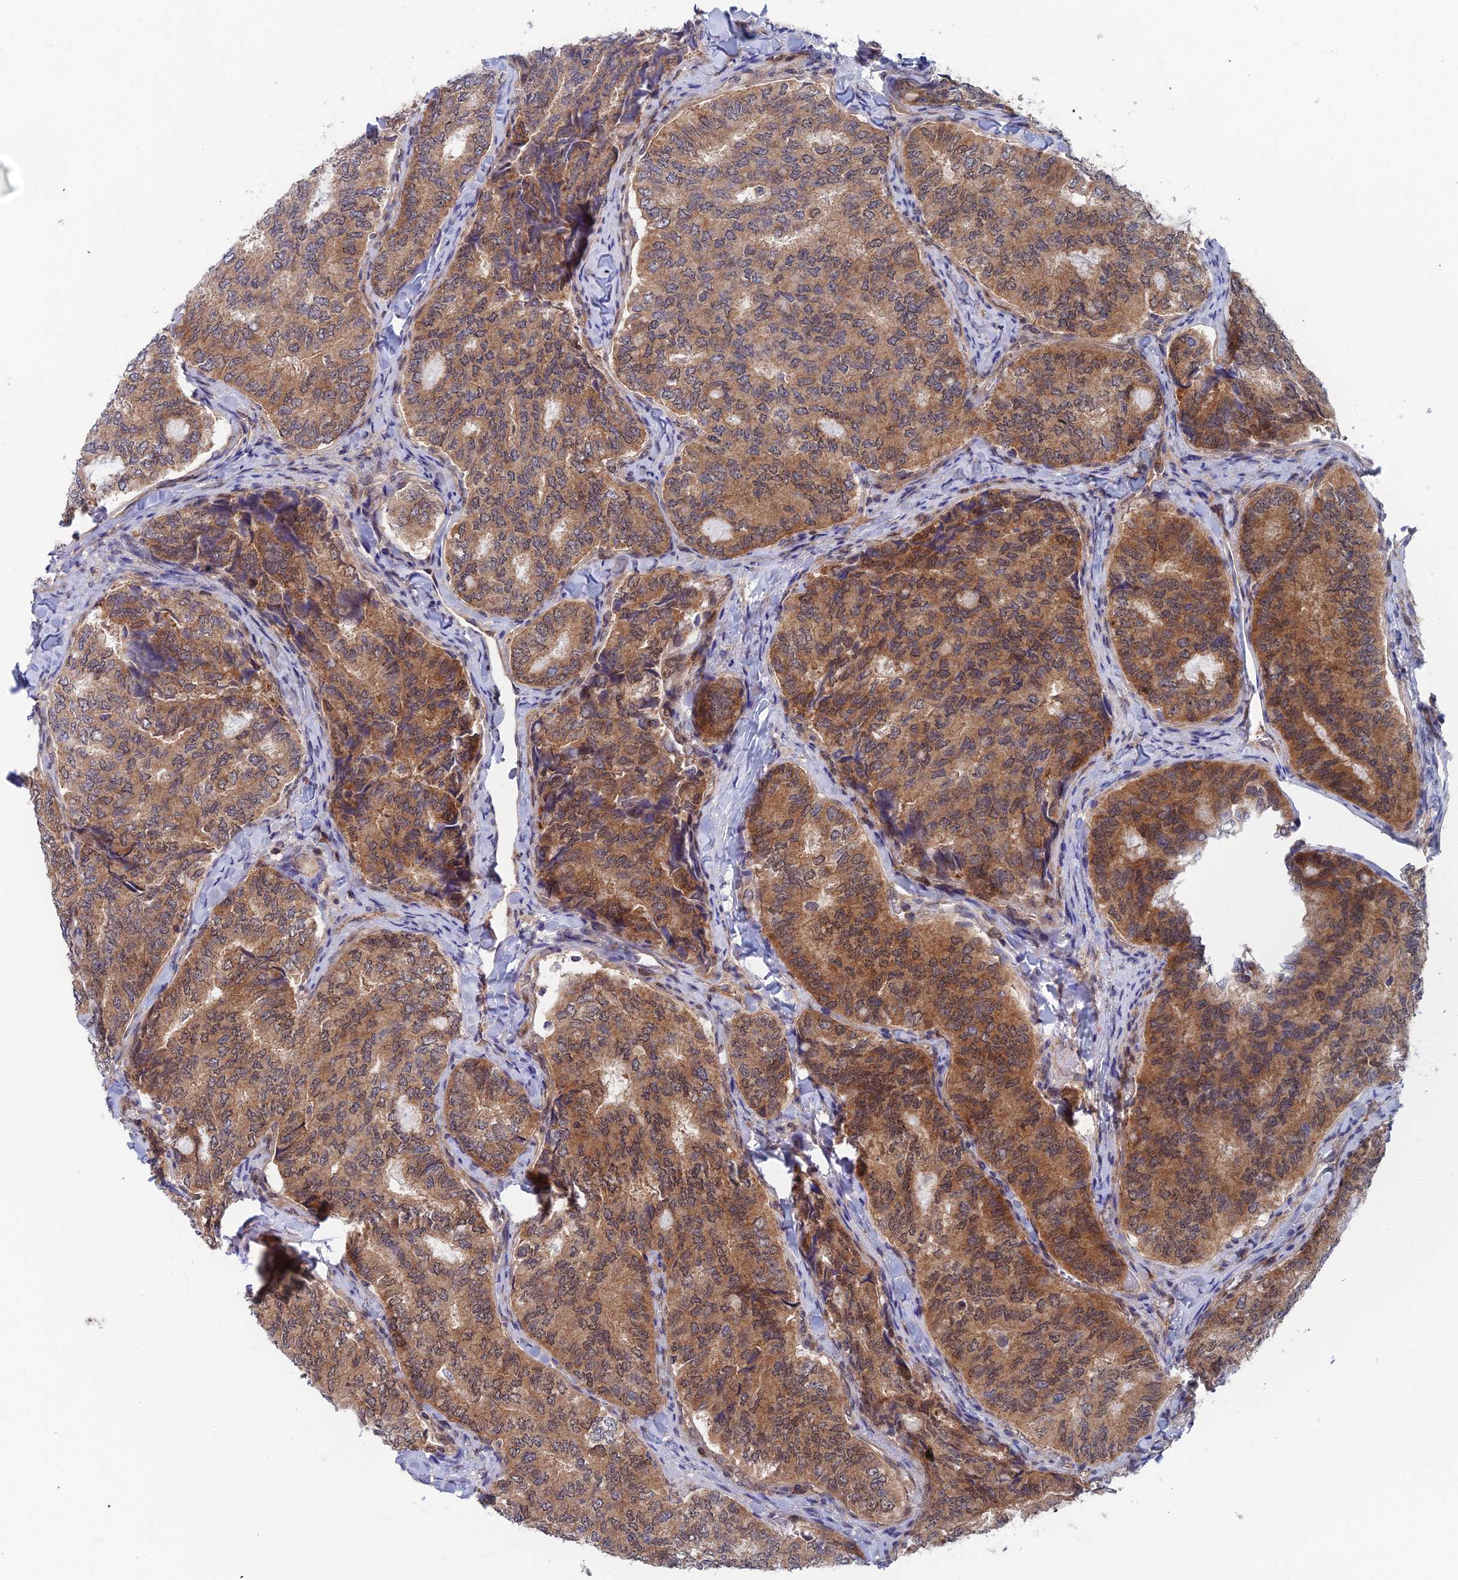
{"staining": {"intensity": "moderate", "quantity": ">75%", "location": "cytoplasmic/membranous,nuclear"}, "tissue": "thyroid cancer", "cell_type": "Tumor cells", "image_type": "cancer", "snomed": [{"axis": "morphology", "description": "Papillary adenocarcinoma, NOS"}, {"axis": "topography", "description": "Thyroid gland"}], "caption": "IHC (DAB) staining of human thyroid cancer (papillary adenocarcinoma) shows moderate cytoplasmic/membranous and nuclear protein staining in about >75% of tumor cells.", "gene": "IGBP1", "patient": {"sex": "female", "age": 35}}